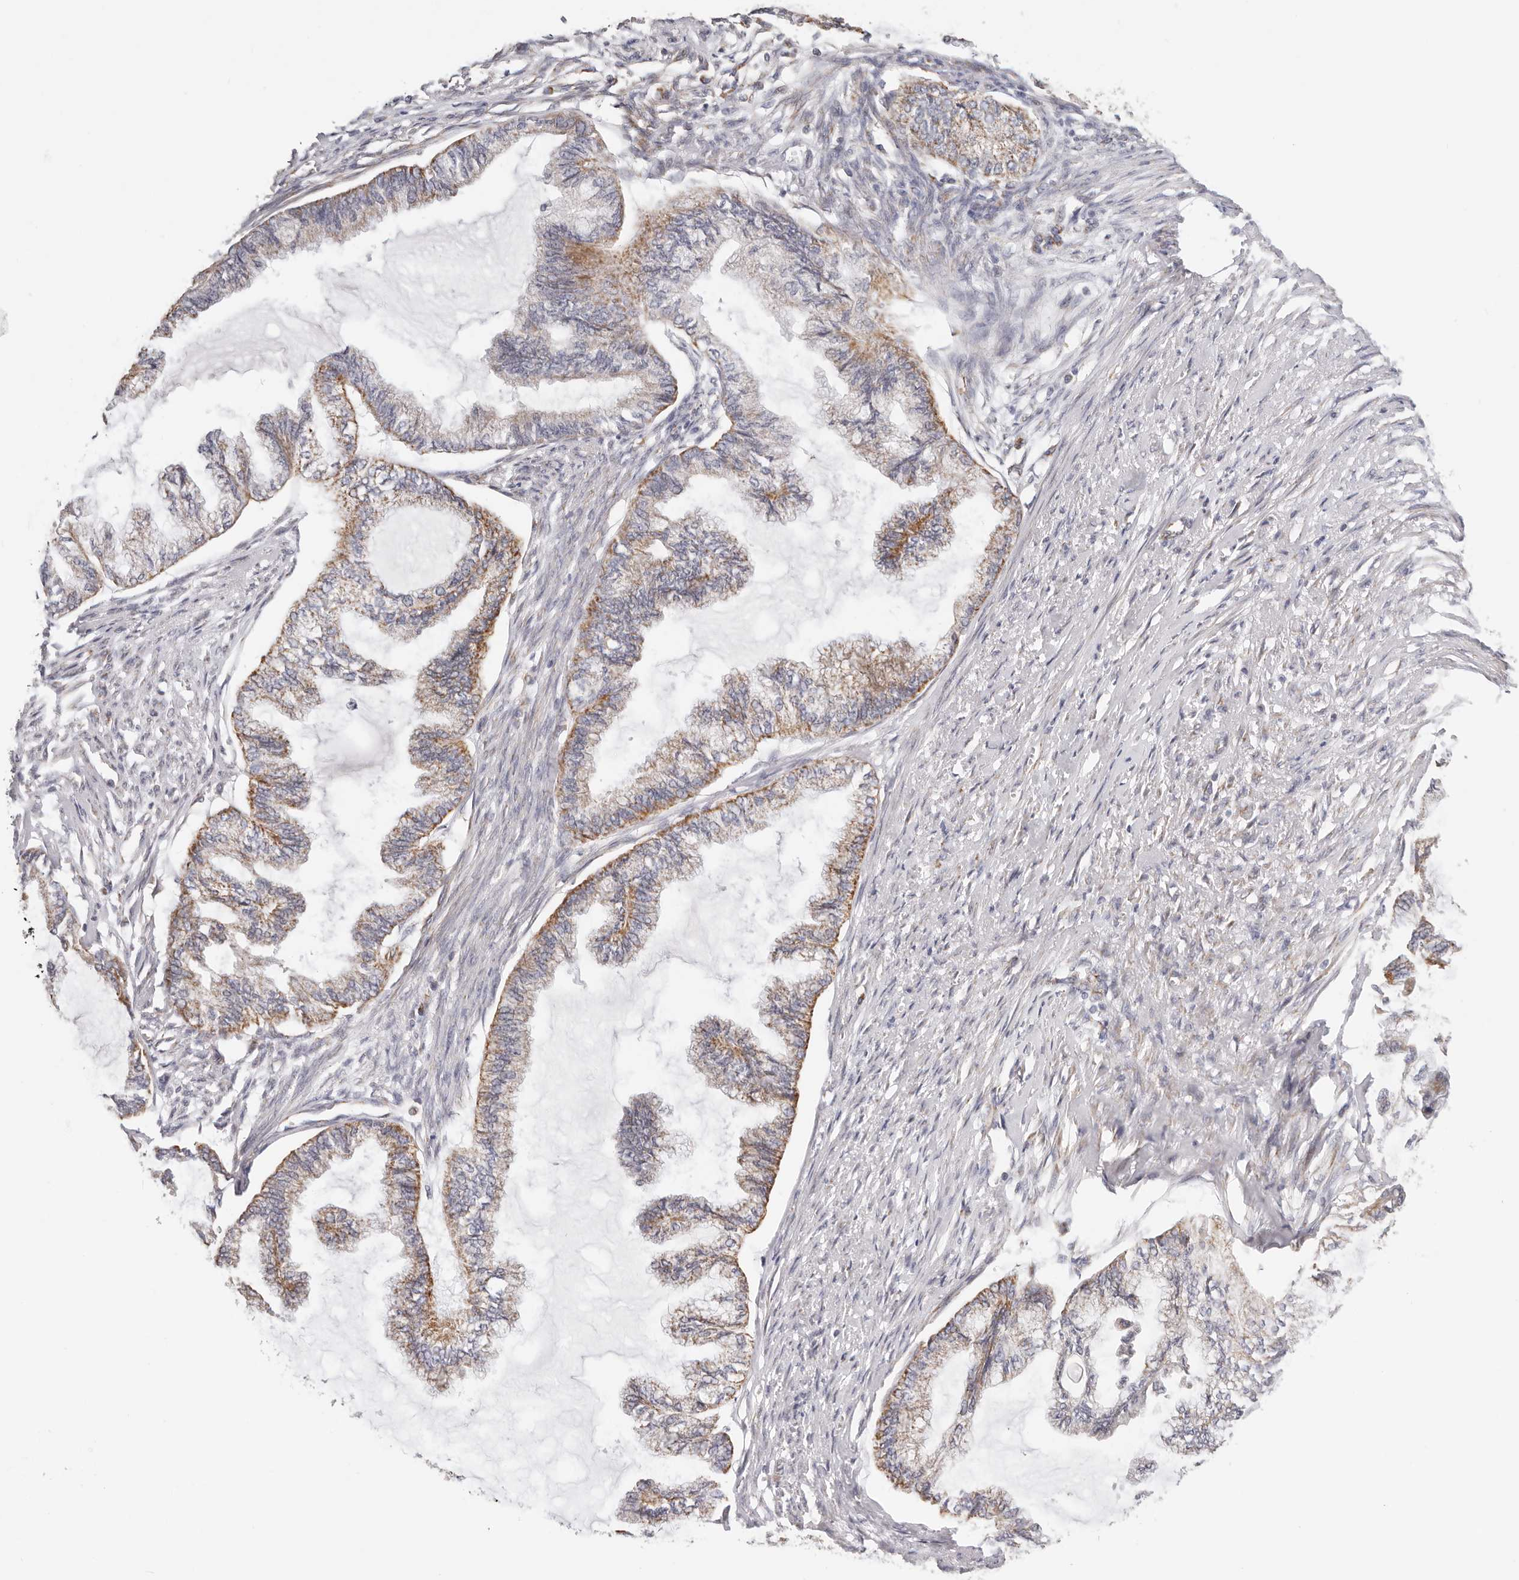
{"staining": {"intensity": "moderate", "quantity": ">75%", "location": "cytoplasmic/membranous"}, "tissue": "endometrial cancer", "cell_type": "Tumor cells", "image_type": "cancer", "snomed": [{"axis": "morphology", "description": "Adenocarcinoma, NOS"}, {"axis": "topography", "description": "Endometrium"}], "caption": "Immunohistochemistry image of neoplastic tissue: endometrial cancer (adenocarcinoma) stained using immunohistochemistry shows medium levels of moderate protein expression localized specifically in the cytoplasmic/membranous of tumor cells, appearing as a cytoplasmic/membranous brown color.", "gene": "AFDN", "patient": {"sex": "female", "age": 86}}